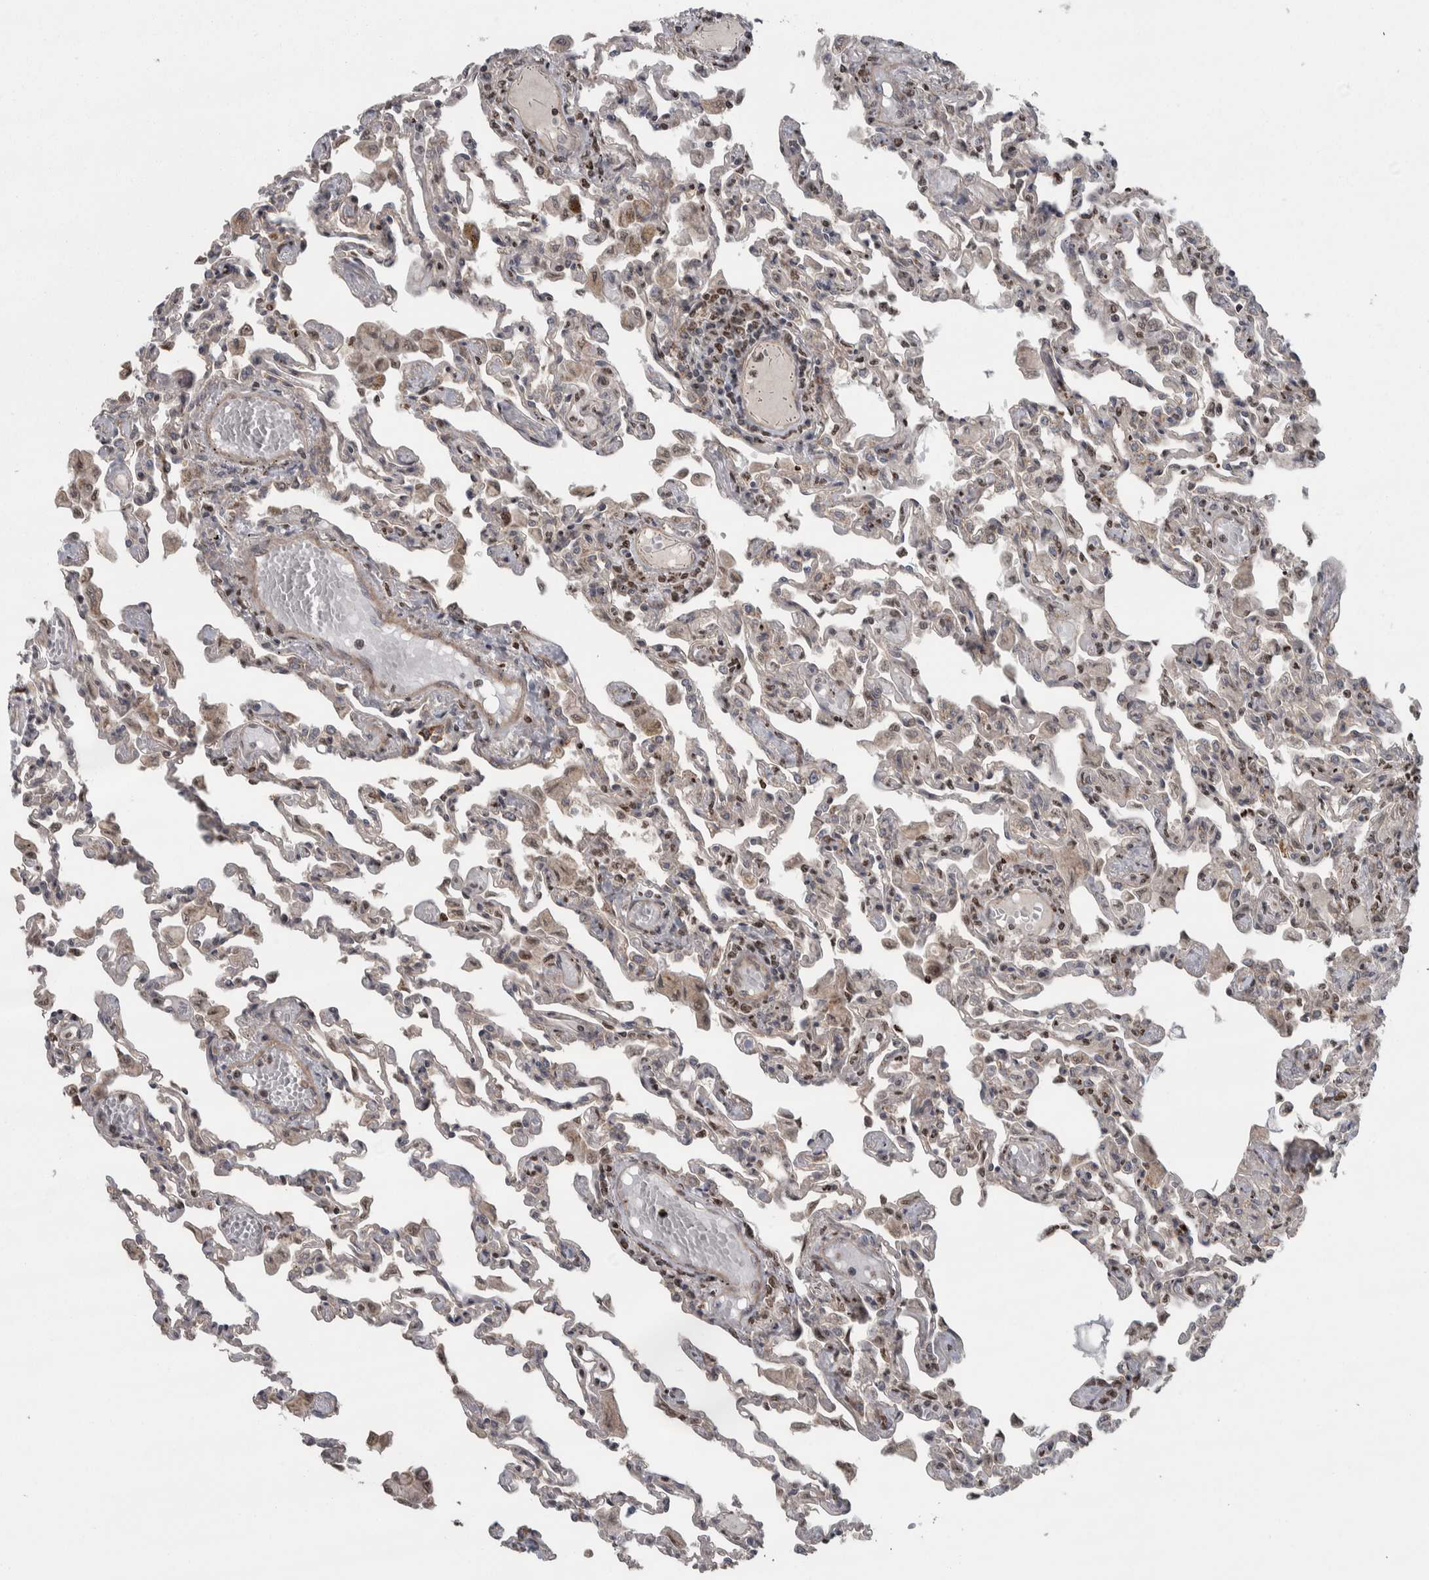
{"staining": {"intensity": "moderate", "quantity": "25%-75%", "location": "nuclear"}, "tissue": "lung", "cell_type": "Alveolar cells", "image_type": "normal", "snomed": [{"axis": "morphology", "description": "Normal tissue, NOS"}, {"axis": "topography", "description": "Bronchus"}, {"axis": "topography", "description": "Lung"}], "caption": "Immunohistochemical staining of benign human lung displays medium levels of moderate nuclear positivity in about 25%-75% of alveolar cells. Nuclei are stained in blue.", "gene": "CWC27", "patient": {"sex": "female", "age": 49}}